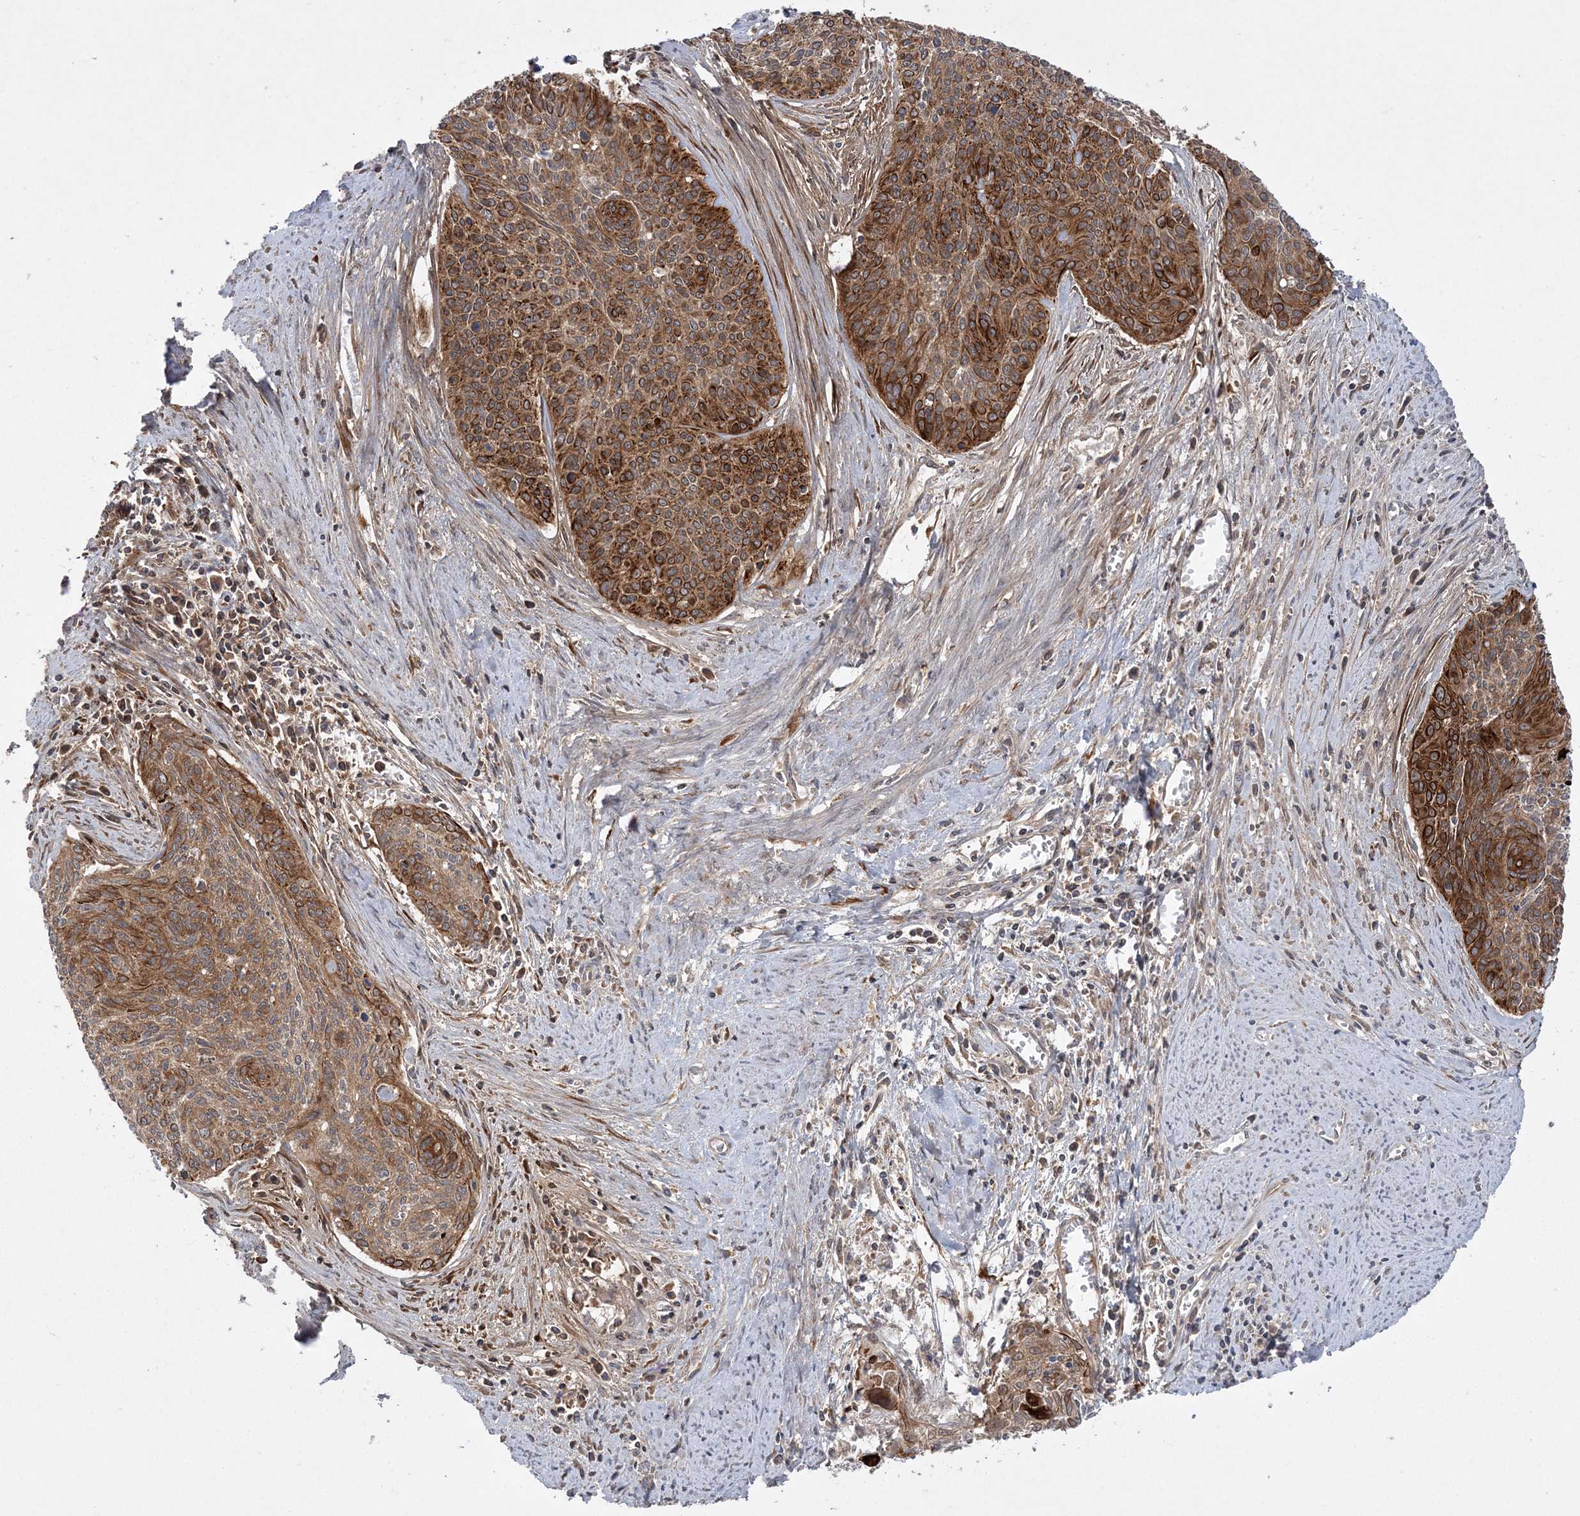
{"staining": {"intensity": "moderate", "quantity": ">75%", "location": "cytoplasmic/membranous"}, "tissue": "cervical cancer", "cell_type": "Tumor cells", "image_type": "cancer", "snomed": [{"axis": "morphology", "description": "Squamous cell carcinoma, NOS"}, {"axis": "topography", "description": "Cervix"}], "caption": "Immunohistochemical staining of cervical cancer displays medium levels of moderate cytoplasmic/membranous protein staining in approximately >75% of tumor cells.", "gene": "MMADHC", "patient": {"sex": "female", "age": 55}}